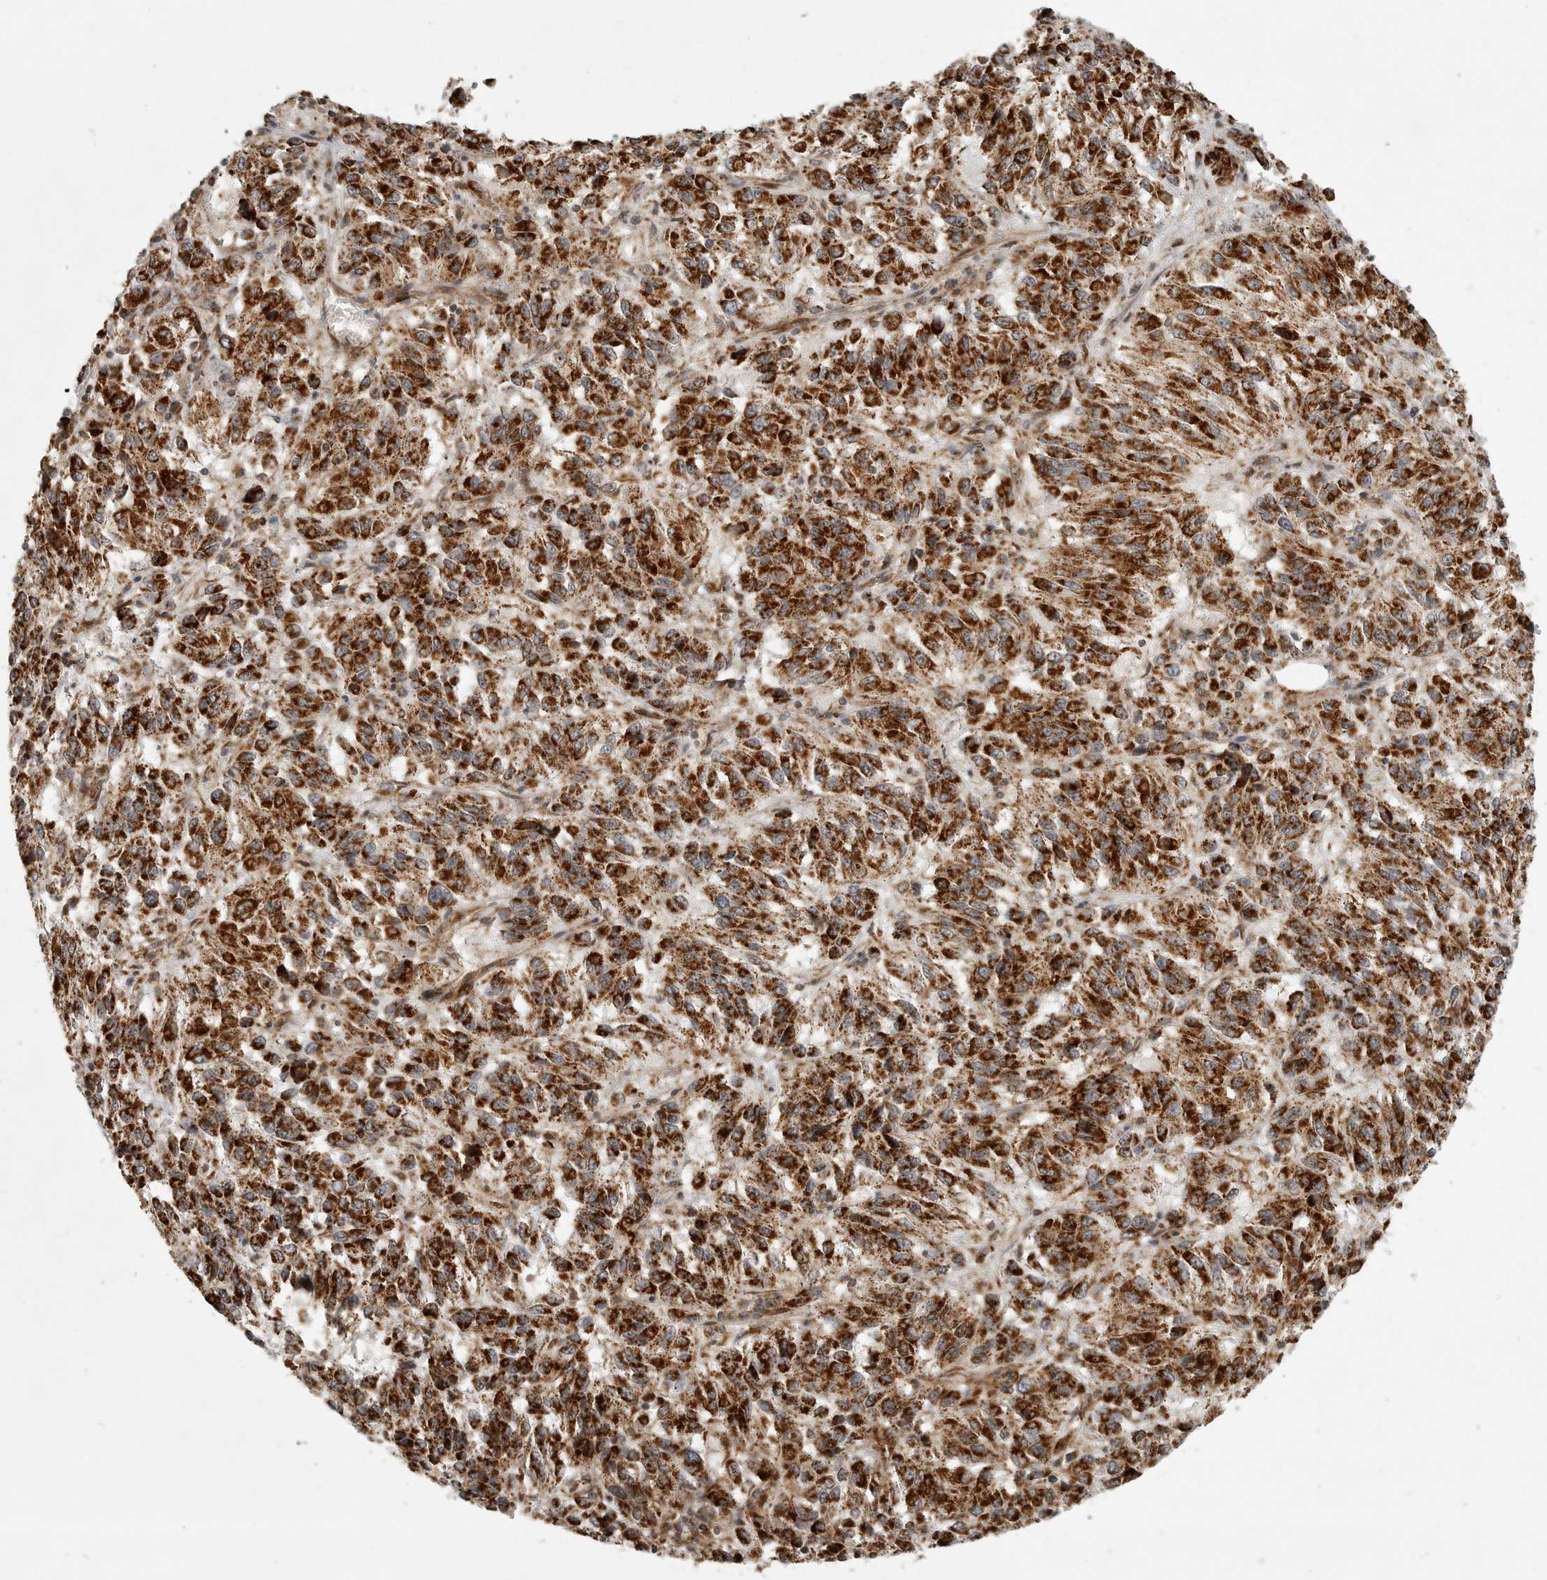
{"staining": {"intensity": "strong", "quantity": ">75%", "location": "cytoplasmic/membranous"}, "tissue": "melanoma", "cell_type": "Tumor cells", "image_type": "cancer", "snomed": [{"axis": "morphology", "description": "Malignant melanoma, Metastatic site"}, {"axis": "topography", "description": "Lung"}], "caption": "A brown stain shows strong cytoplasmic/membranous staining of a protein in malignant melanoma (metastatic site) tumor cells.", "gene": "NARS2", "patient": {"sex": "male", "age": 64}}